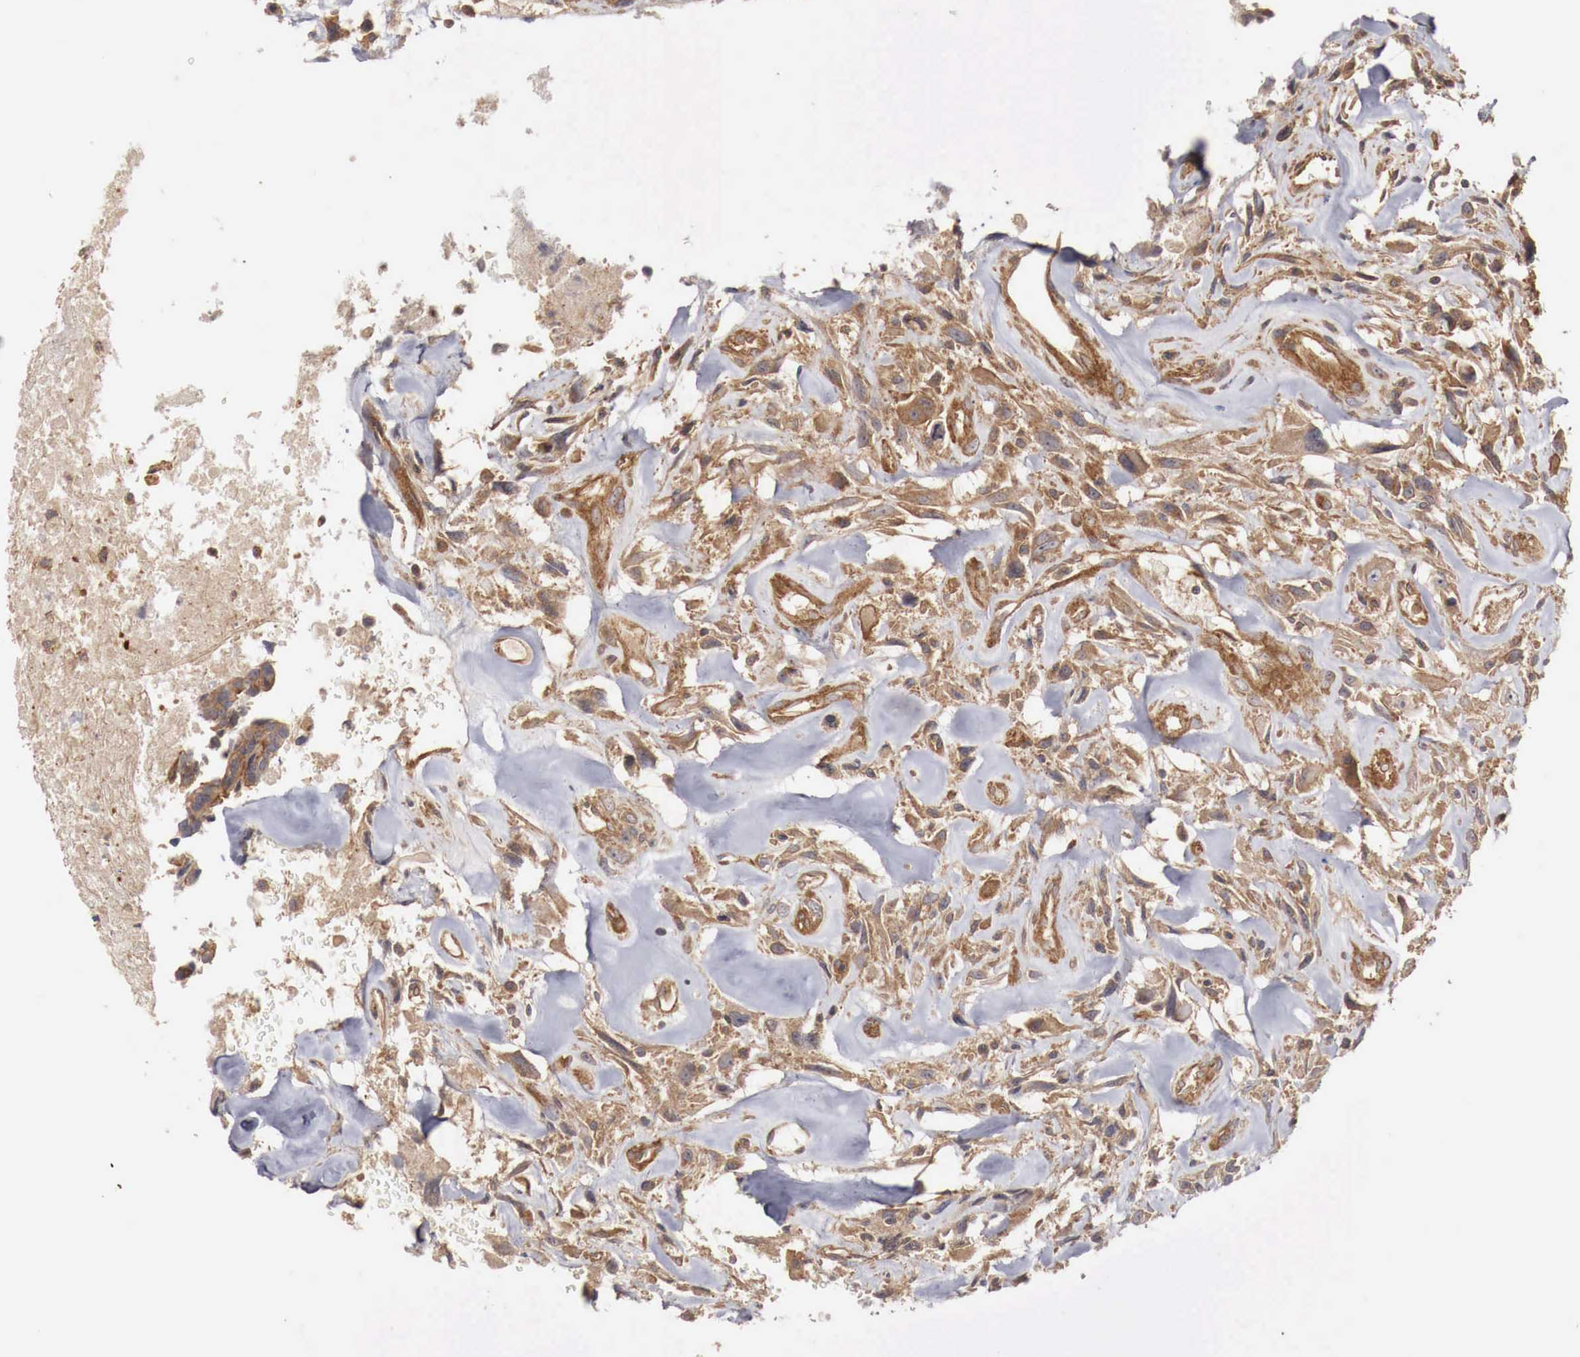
{"staining": {"intensity": "moderate", "quantity": ">75%", "location": "cytoplasmic/membranous"}, "tissue": "breast cancer", "cell_type": "Tumor cells", "image_type": "cancer", "snomed": [{"axis": "morphology", "description": "Neoplasm, malignant, NOS"}, {"axis": "topography", "description": "Breast"}], "caption": "Human breast cancer (neoplasm (malignant)) stained with a brown dye shows moderate cytoplasmic/membranous positive positivity in approximately >75% of tumor cells.", "gene": "ARMCX4", "patient": {"sex": "female", "age": 50}}